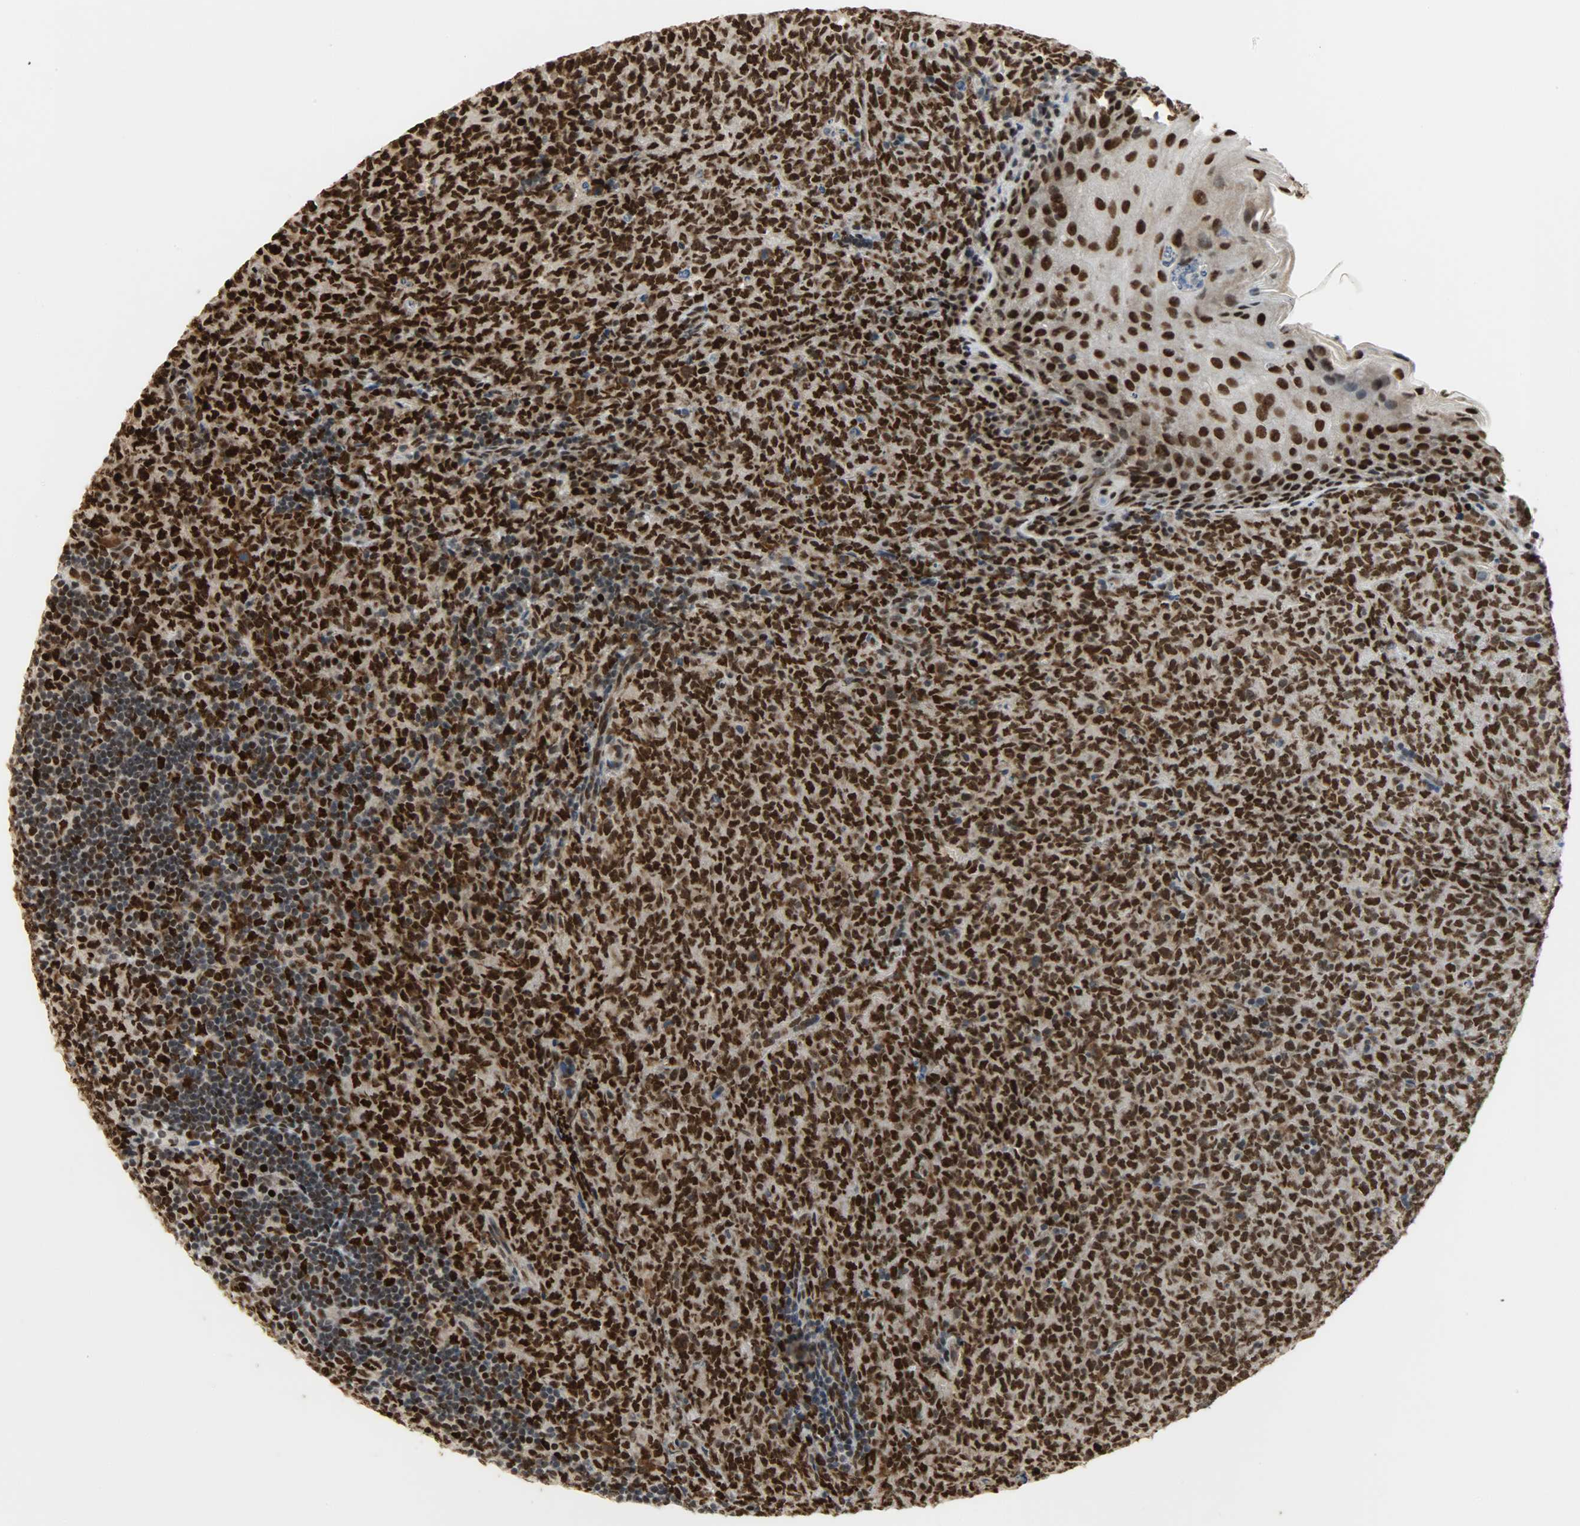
{"staining": {"intensity": "strong", "quantity": ">75%", "location": "cytoplasmic/membranous,nuclear"}, "tissue": "lymphoma", "cell_type": "Tumor cells", "image_type": "cancer", "snomed": [{"axis": "morphology", "description": "Malignant lymphoma, non-Hodgkin's type, High grade"}, {"axis": "topography", "description": "Tonsil"}], "caption": "Immunohistochemistry (IHC) micrograph of neoplastic tissue: human lymphoma stained using IHC demonstrates high levels of strong protein expression localized specifically in the cytoplasmic/membranous and nuclear of tumor cells, appearing as a cytoplasmic/membranous and nuclear brown color.", "gene": "SNAI1", "patient": {"sex": "female", "age": 36}}